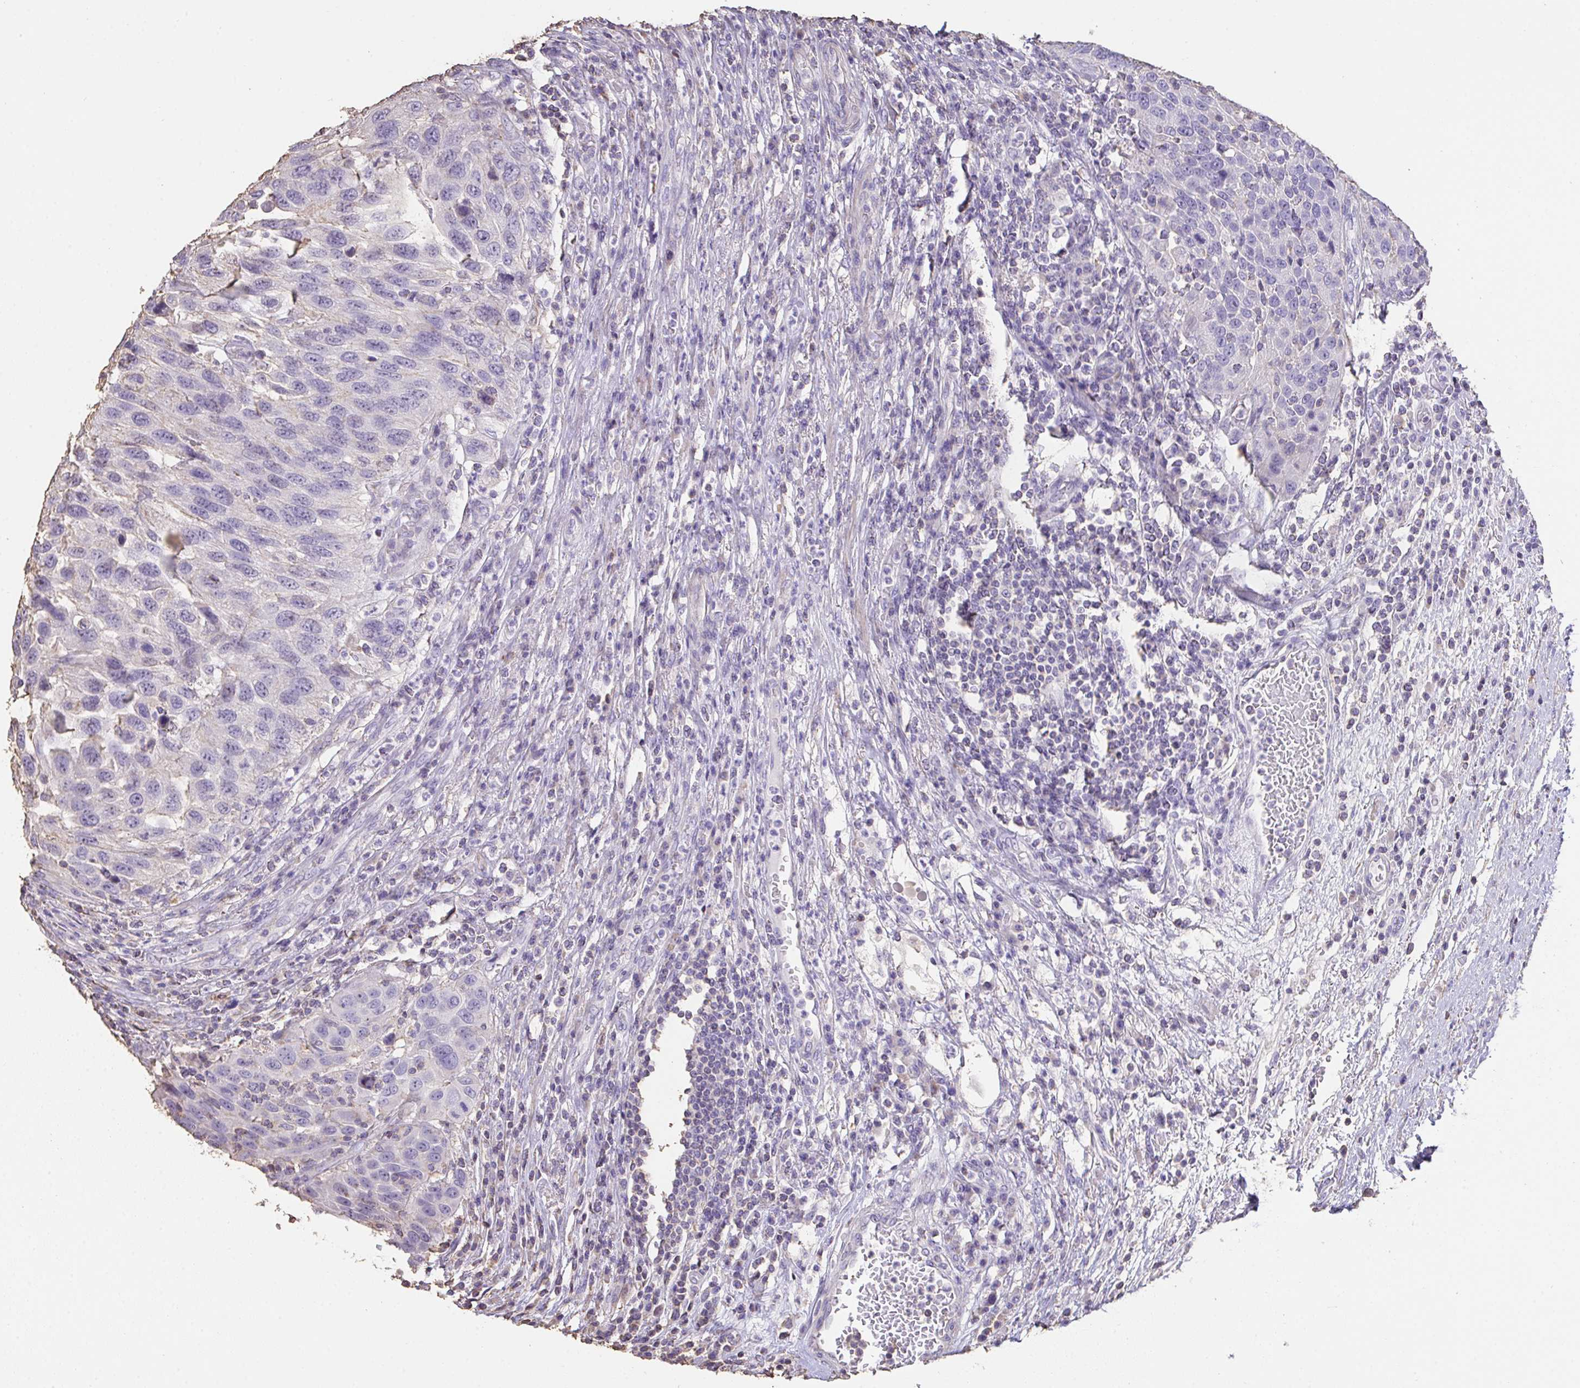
{"staining": {"intensity": "negative", "quantity": "none", "location": "none"}, "tissue": "urothelial cancer", "cell_type": "Tumor cells", "image_type": "cancer", "snomed": [{"axis": "morphology", "description": "Urothelial carcinoma, High grade"}, {"axis": "topography", "description": "Urinary bladder"}], "caption": "There is no significant positivity in tumor cells of urothelial carcinoma (high-grade).", "gene": "IL23R", "patient": {"sex": "female", "age": 70}}